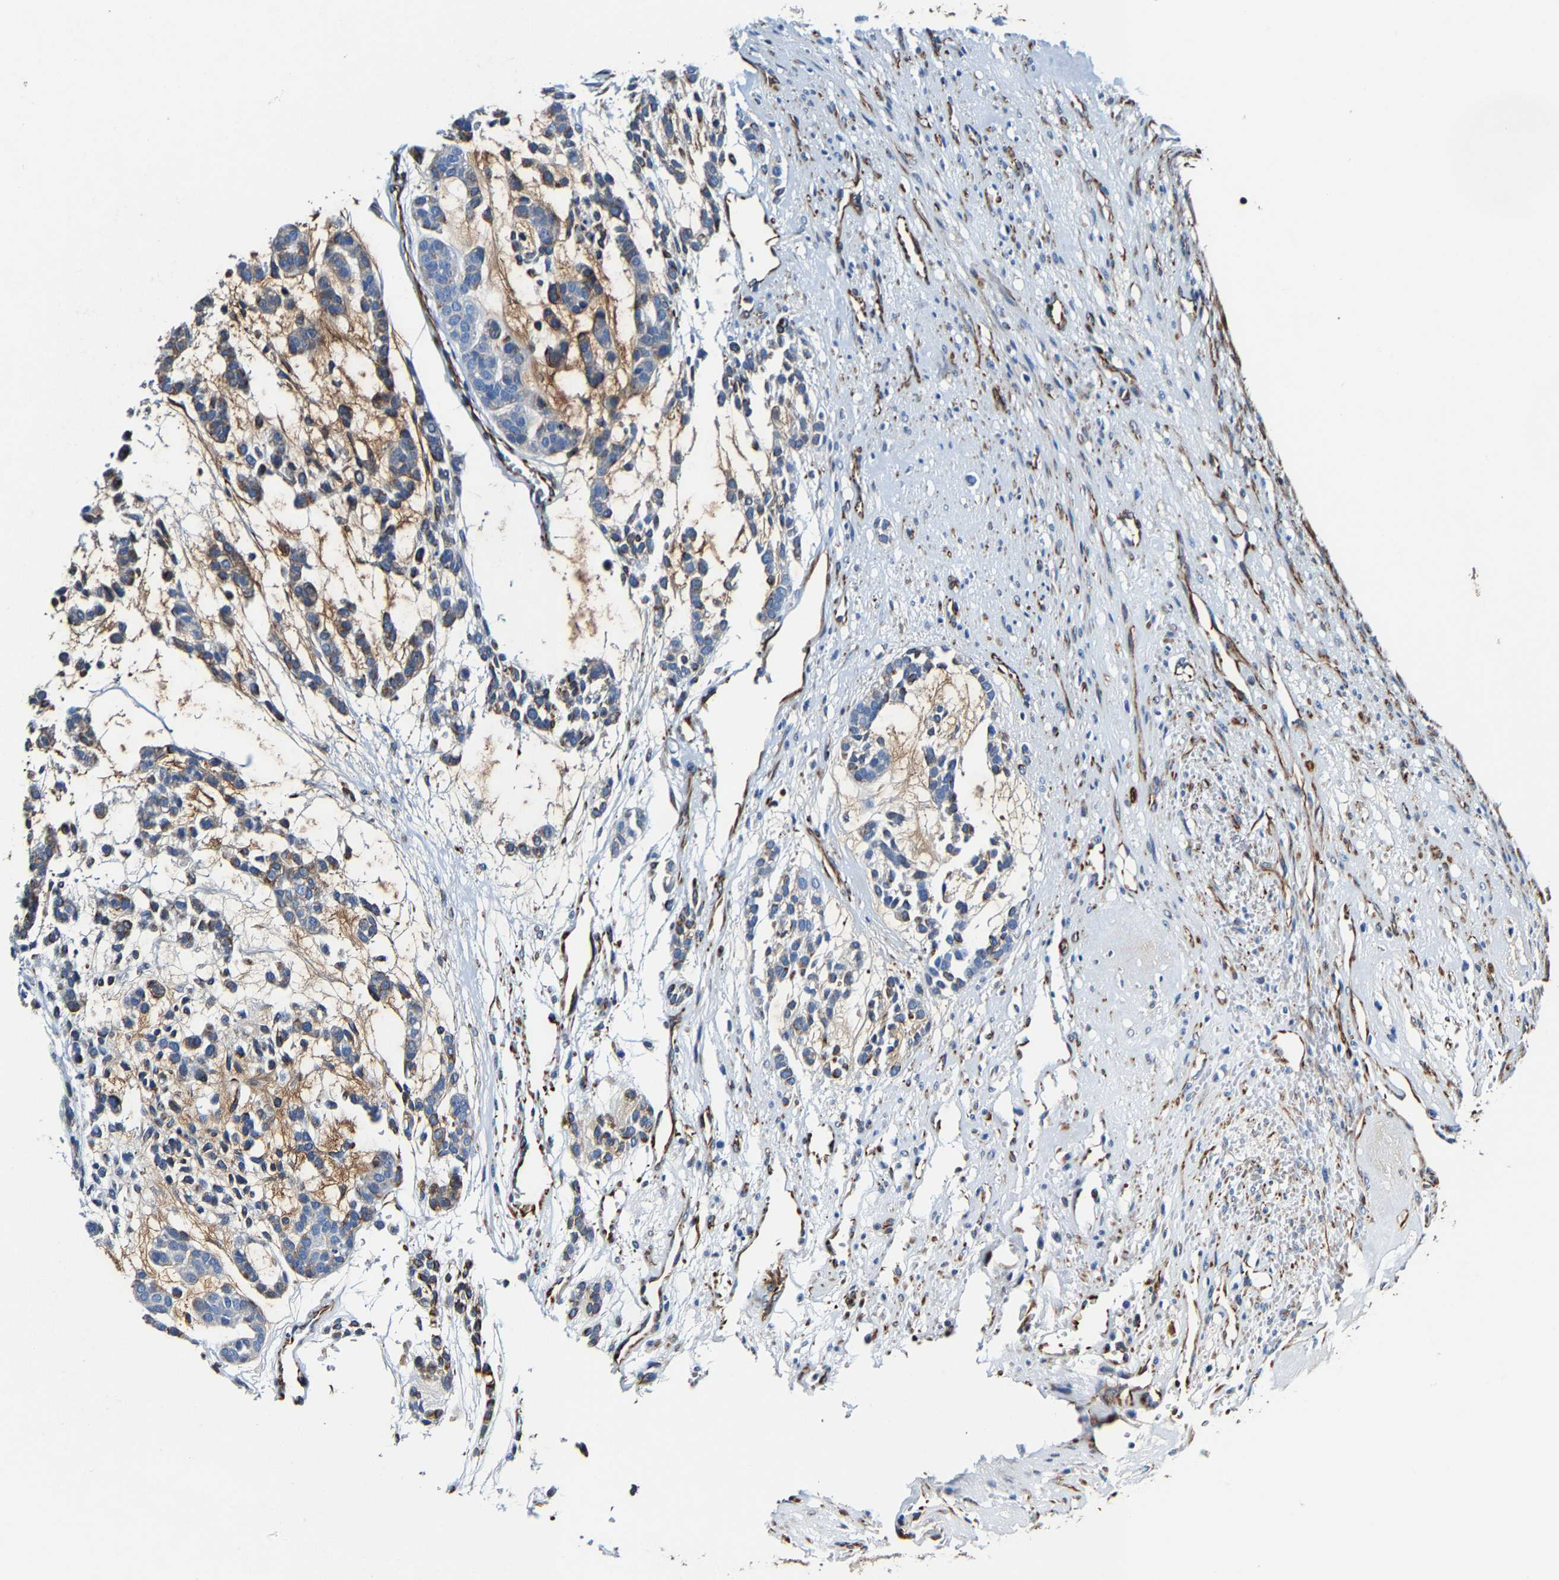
{"staining": {"intensity": "moderate", "quantity": "<25%", "location": "cytoplasmic/membranous"}, "tissue": "head and neck cancer", "cell_type": "Tumor cells", "image_type": "cancer", "snomed": [{"axis": "morphology", "description": "Adenocarcinoma, NOS"}, {"axis": "morphology", "description": "Adenoma, NOS"}, {"axis": "topography", "description": "Head-Neck"}], "caption": "Immunohistochemistry image of head and neck adenocarcinoma stained for a protein (brown), which displays low levels of moderate cytoplasmic/membranous positivity in approximately <25% of tumor cells.", "gene": "MMEL1", "patient": {"sex": "female", "age": 55}}